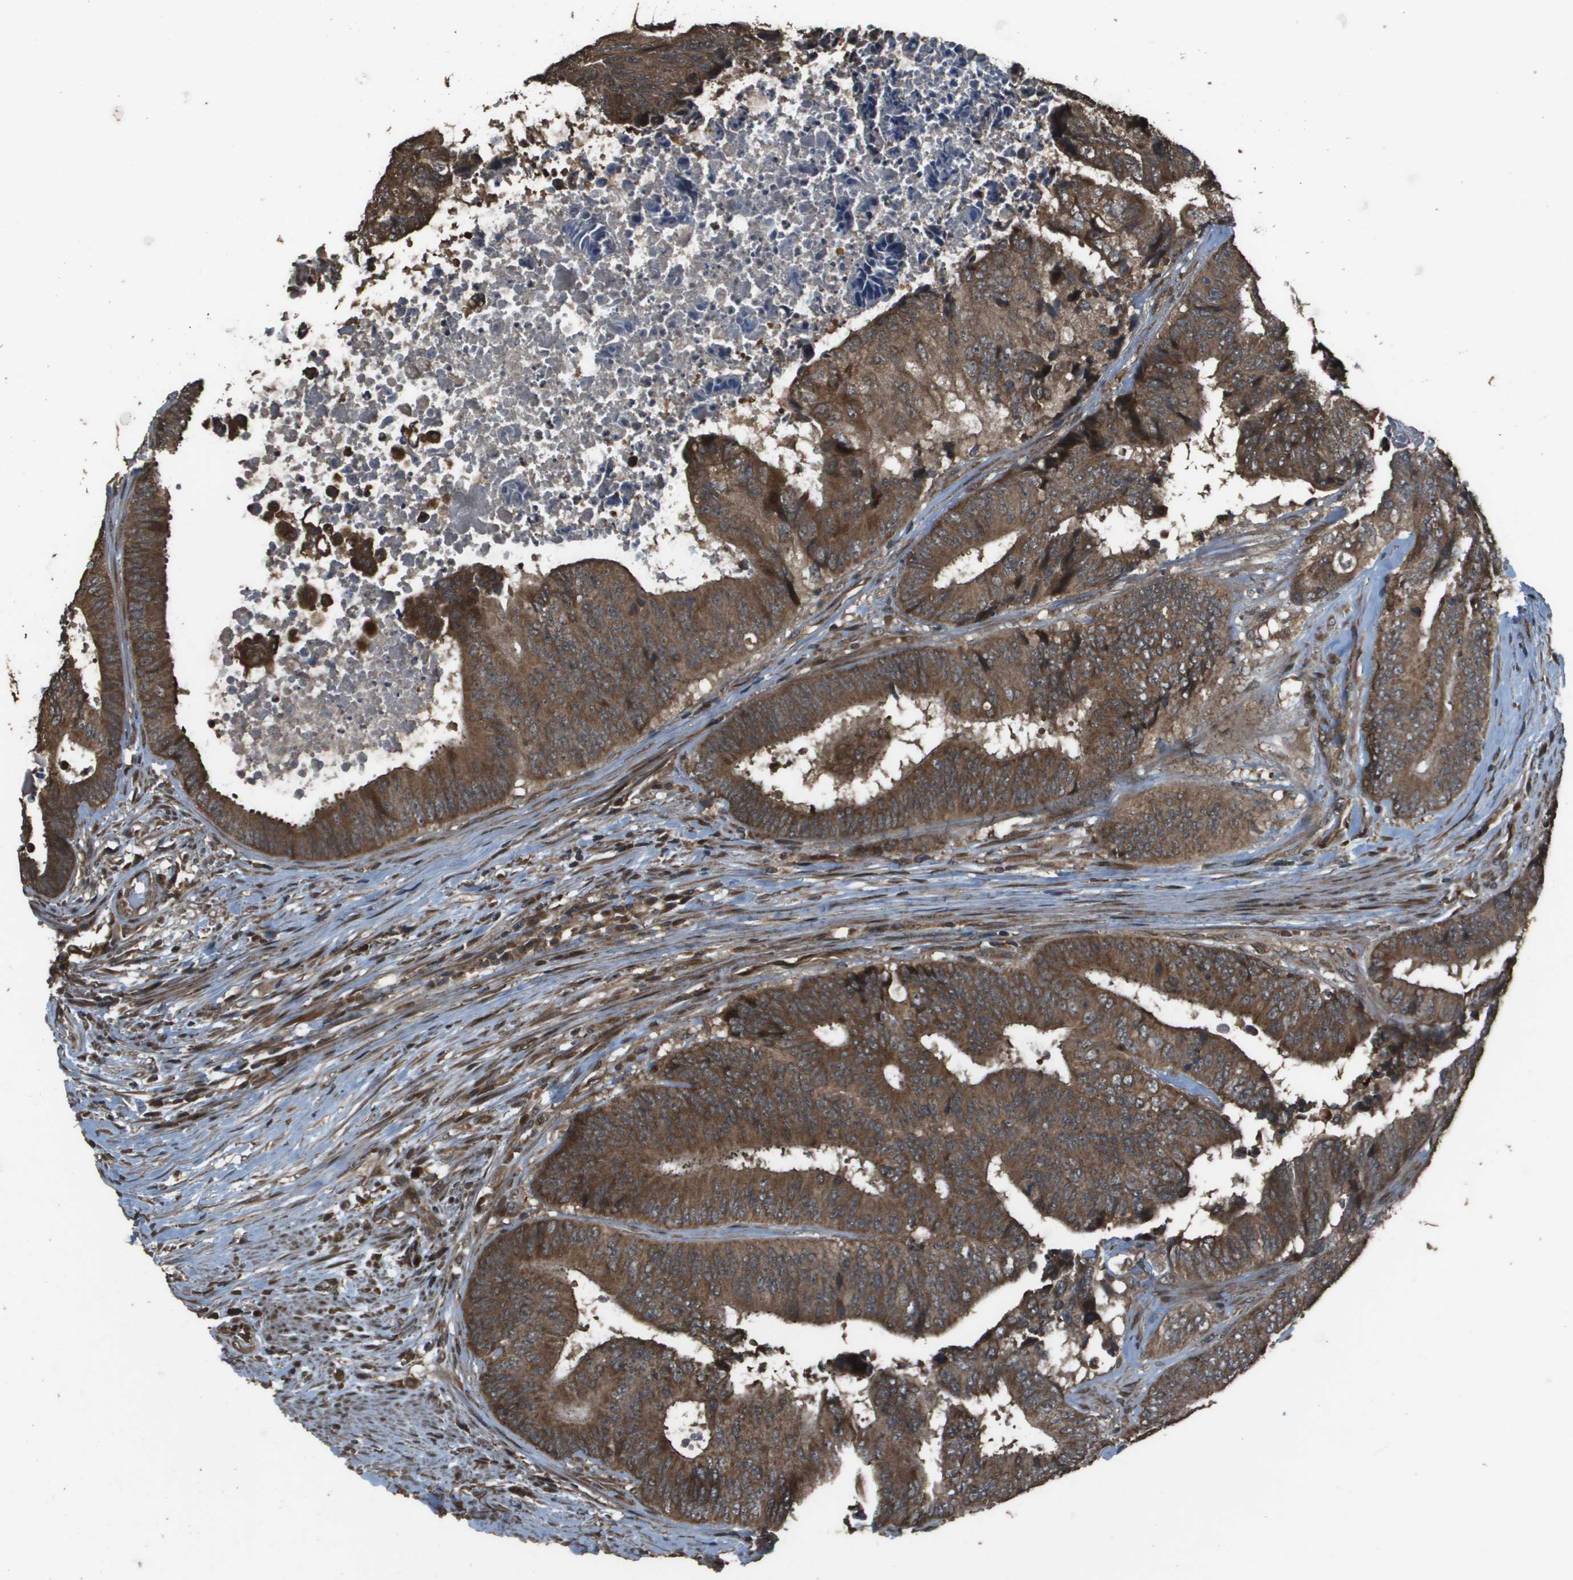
{"staining": {"intensity": "strong", "quantity": ">75%", "location": "cytoplasmic/membranous"}, "tissue": "colorectal cancer", "cell_type": "Tumor cells", "image_type": "cancer", "snomed": [{"axis": "morphology", "description": "Adenocarcinoma, NOS"}, {"axis": "topography", "description": "Rectum"}], "caption": "Colorectal adenocarcinoma stained for a protein reveals strong cytoplasmic/membranous positivity in tumor cells. The staining is performed using DAB (3,3'-diaminobenzidine) brown chromogen to label protein expression. The nuclei are counter-stained blue using hematoxylin.", "gene": "FIG4", "patient": {"sex": "male", "age": 72}}